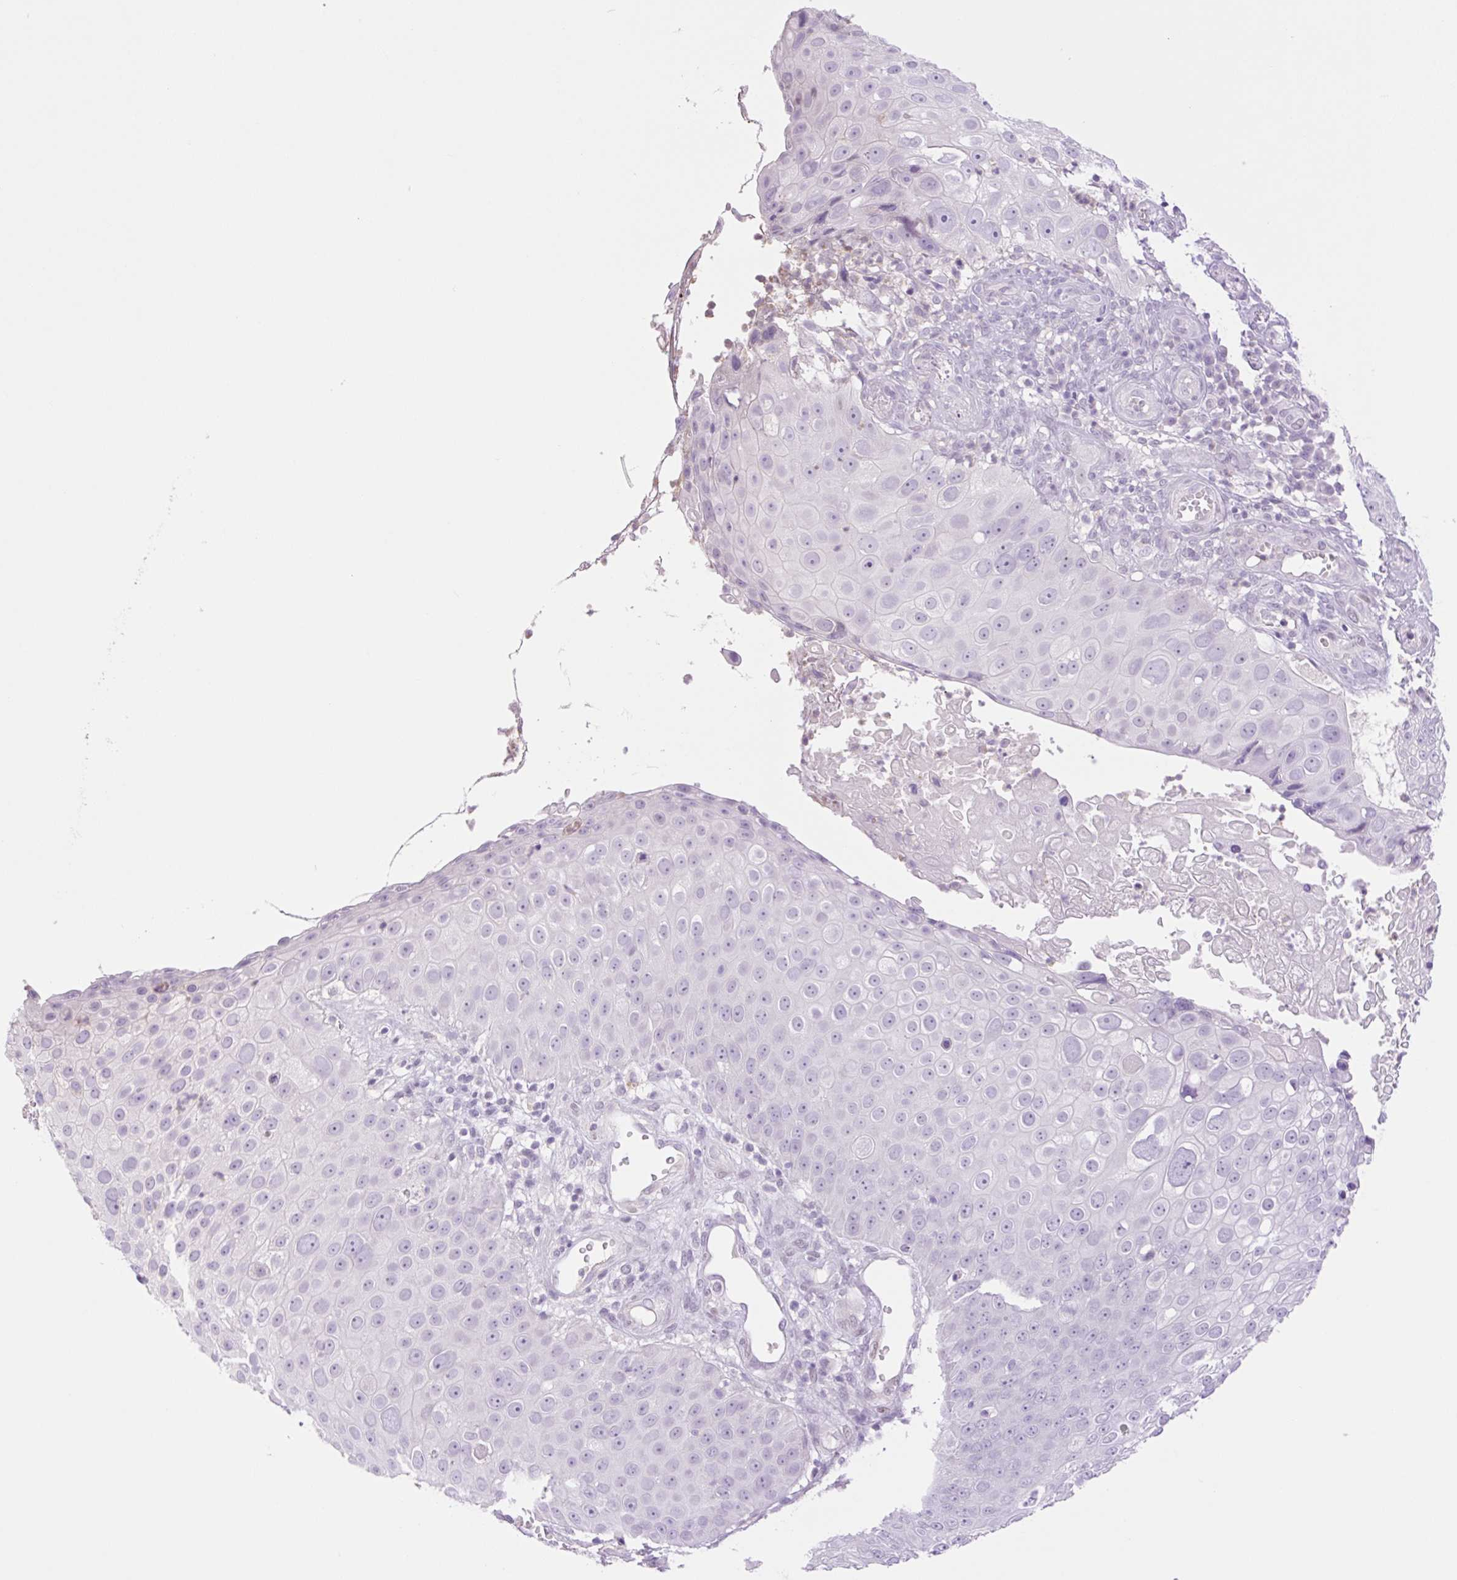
{"staining": {"intensity": "negative", "quantity": "none", "location": "none"}, "tissue": "skin cancer", "cell_type": "Tumor cells", "image_type": "cancer", "snomed": [{"axis": "morphology", "description": "Squamous cell carcinoma, NOS"}, {"axis": "topography", "description": "Skin"}], "caption": "Immunohistochemical staining of human squamous cell carcinoma (skin) reveals no significant expression in tumor cells.", "gene": "TBX15", "patient": {"sex": "male", "age": 71}}